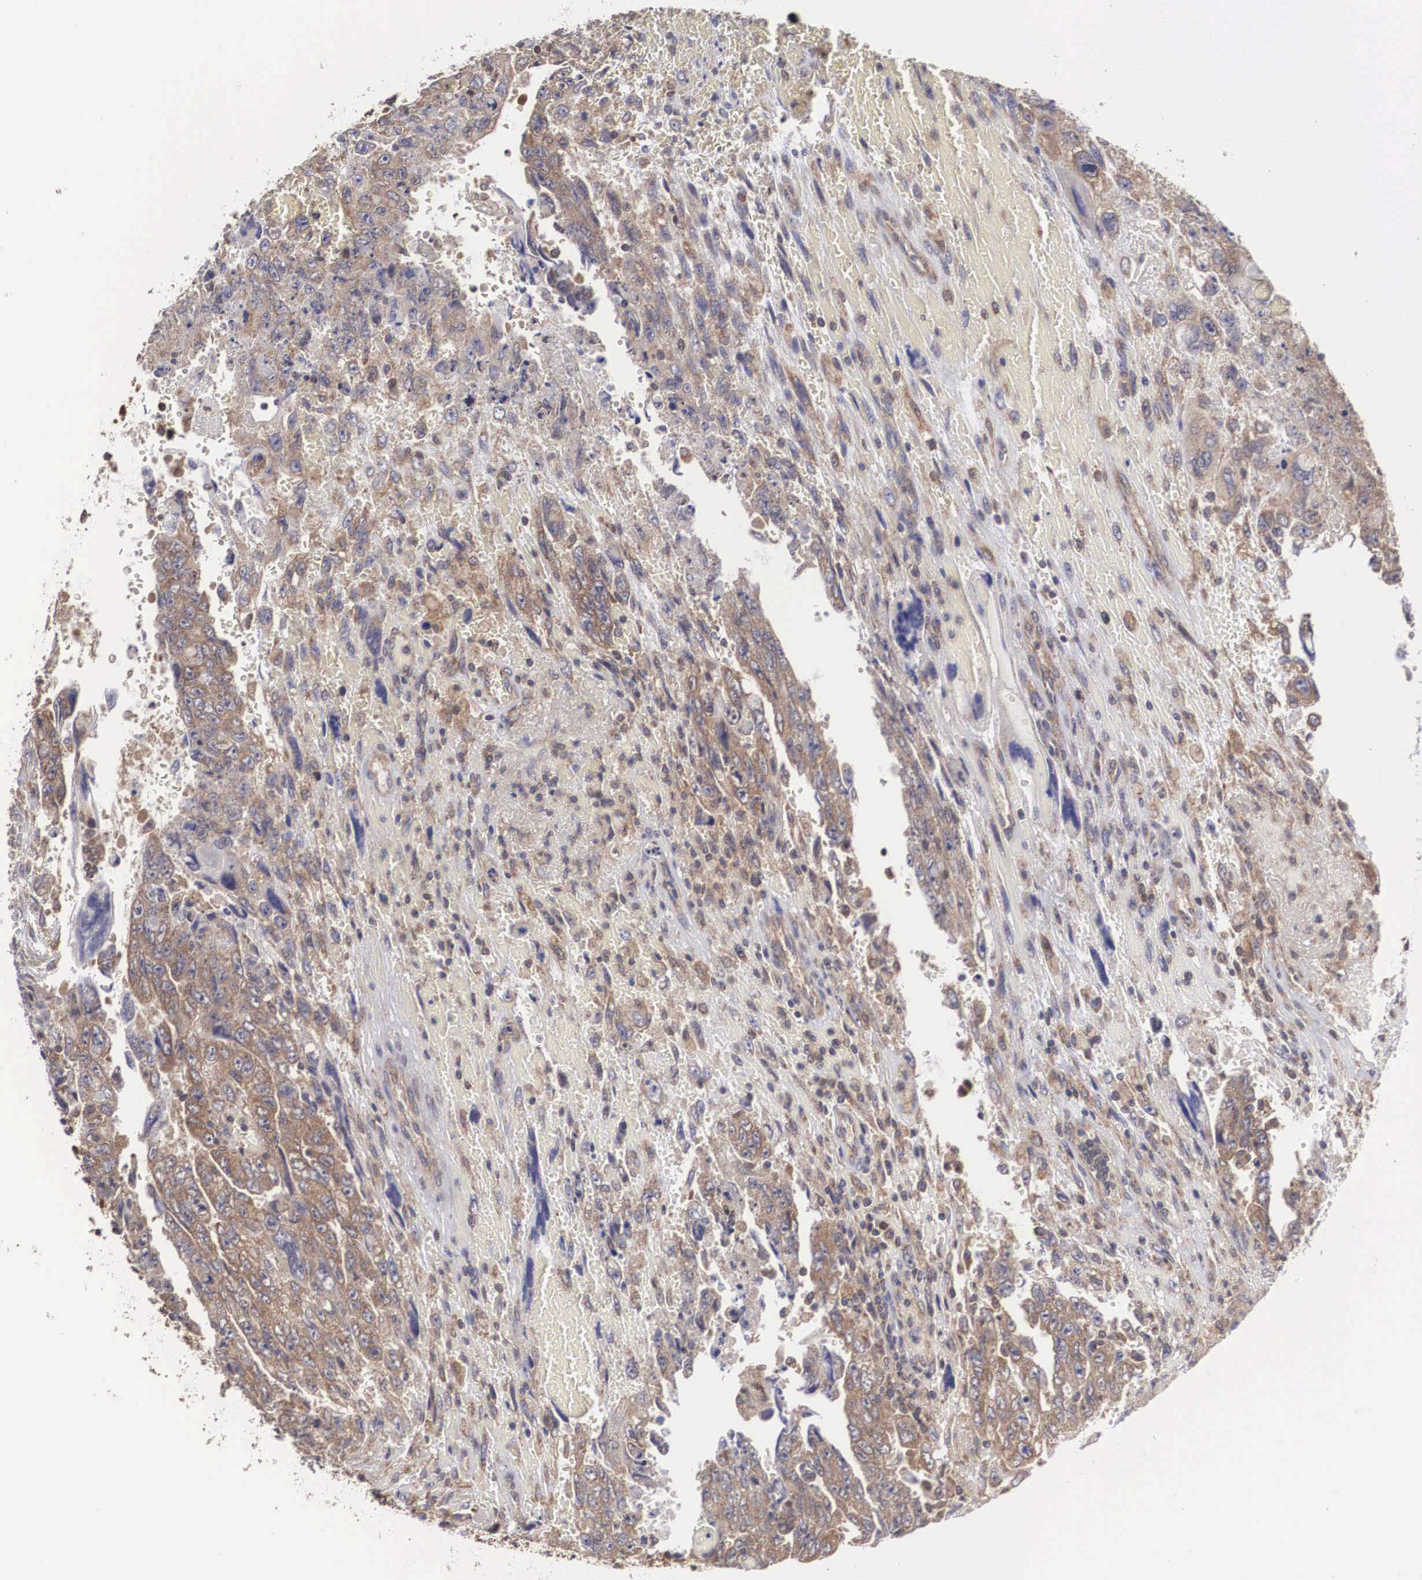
{"staining": {"intensity": "moderate", "quantity": "25%-75%", "location": "cytoplasmic/membranous"}, "tissue": "testis cancer", "cell_type": "Tumor cells", "image_type": "cancer", "snomed": [{"axis": "morphology", "description": "Carcinoma, Embryonal, NOS"}, {"axis": "topography", "description": "Testis"}], "caption": "Protein expression analysis of testis embryonal carcinoma shows moderate cytoplasmic/membranous expression in about 25%-75% of tumor cells. Nuclei are stained in blue.", "gene": "DHRS1", "patient": {"sex": "male", "age": 28}}